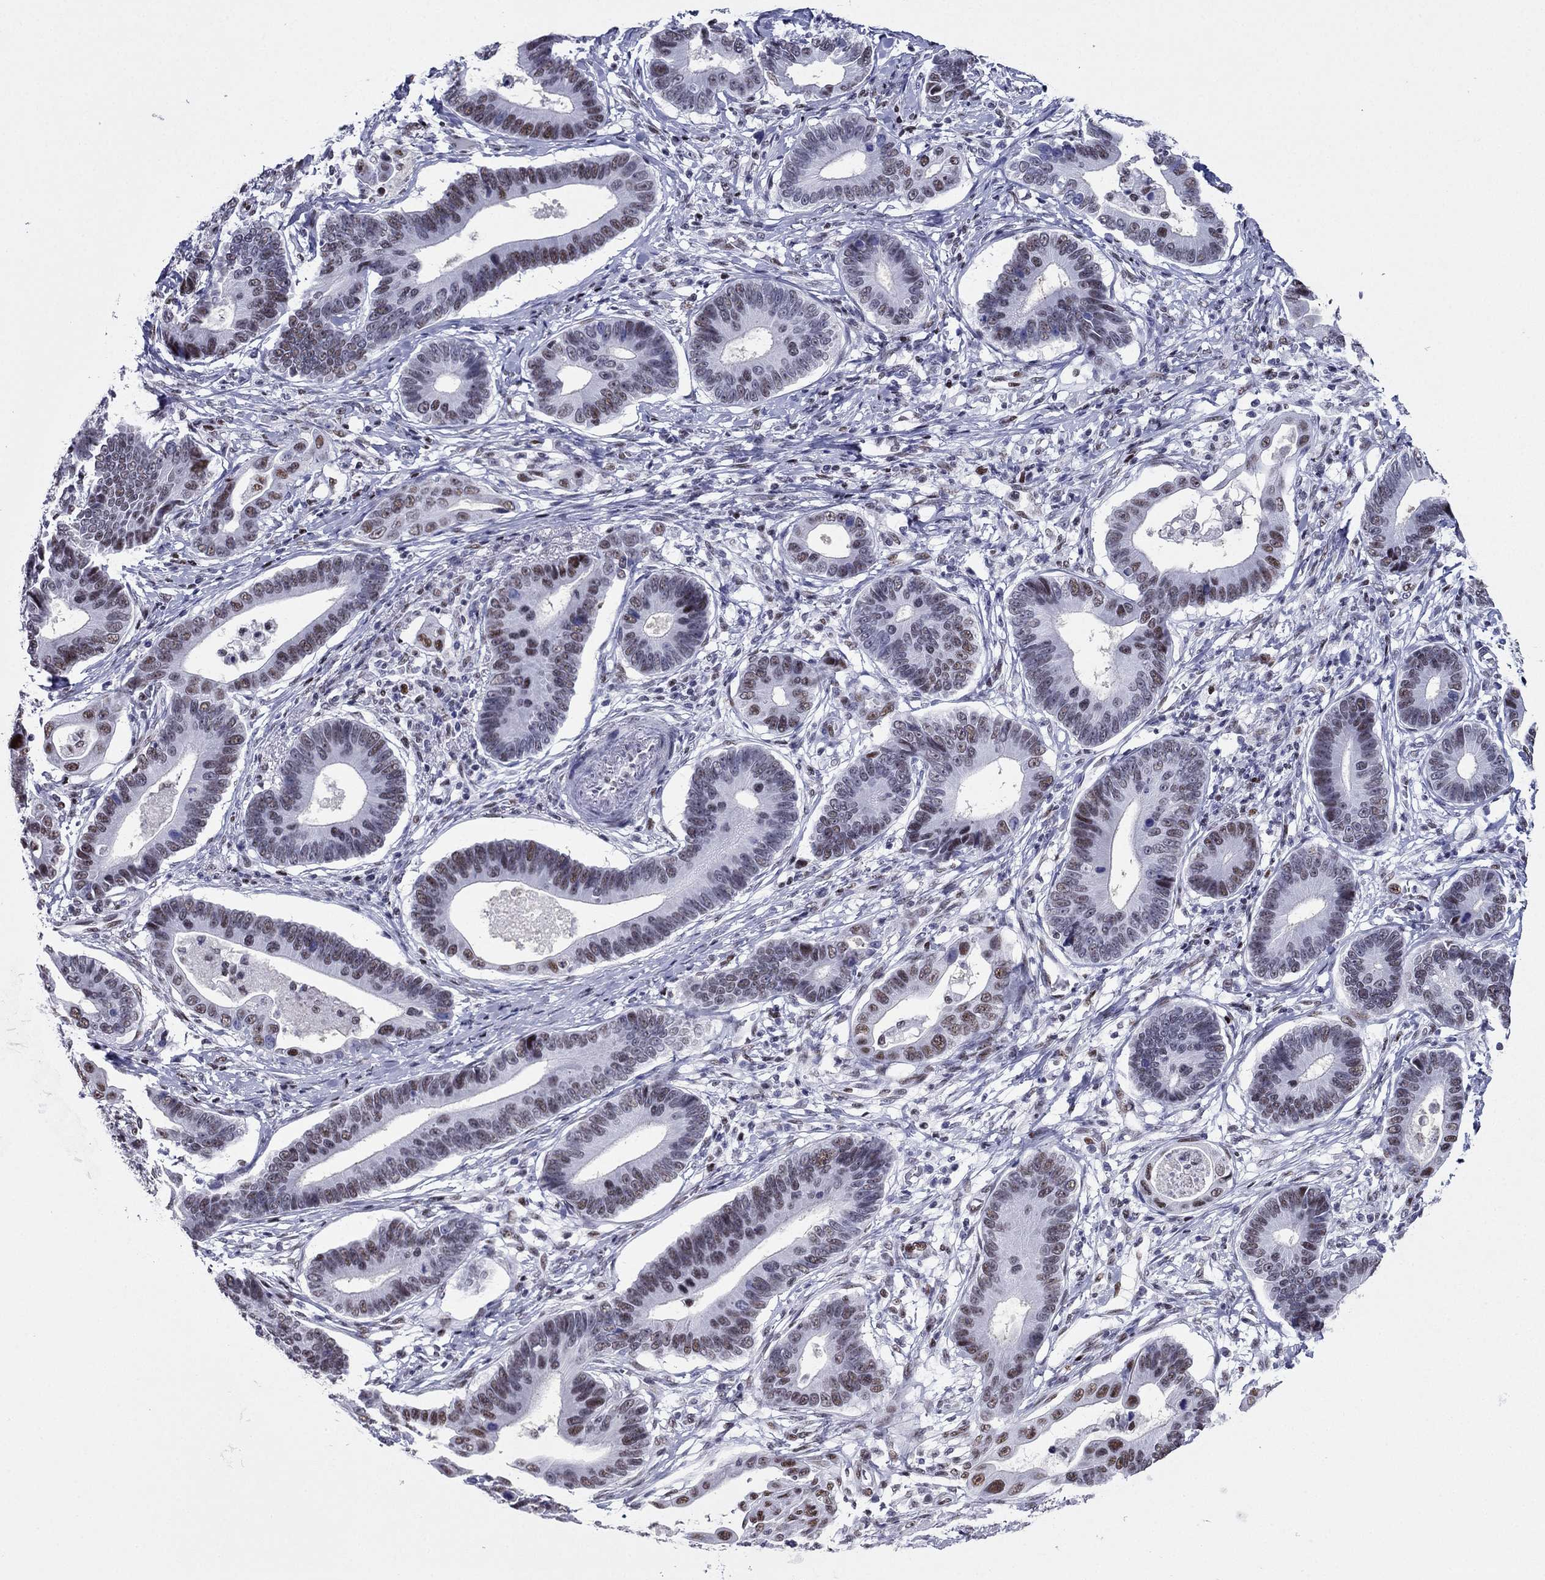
{"staining": {"intensity": "strong", "quantity": "<25%", "location": "nuclear"}, "tissue": "stomach cancer", "cell_type": "Tumor cells", "image_type": "cancer", "snomed": [{"axis": "morphology", "description": "Adenocarcinoma, NOS"}, {"axis": "topography", "description": "Stomach"}], "caption": "A high-resolution histopathology image shows immunohistochemistry staining of stomach adenocarcinoma, which exhibits strong nuclear expression in approximately <25% of tumor cells. (IHC, brightfield microscopy, high magnification).", "gene": "PPM1G", "patient": {"sex": "male", "age": 84}}